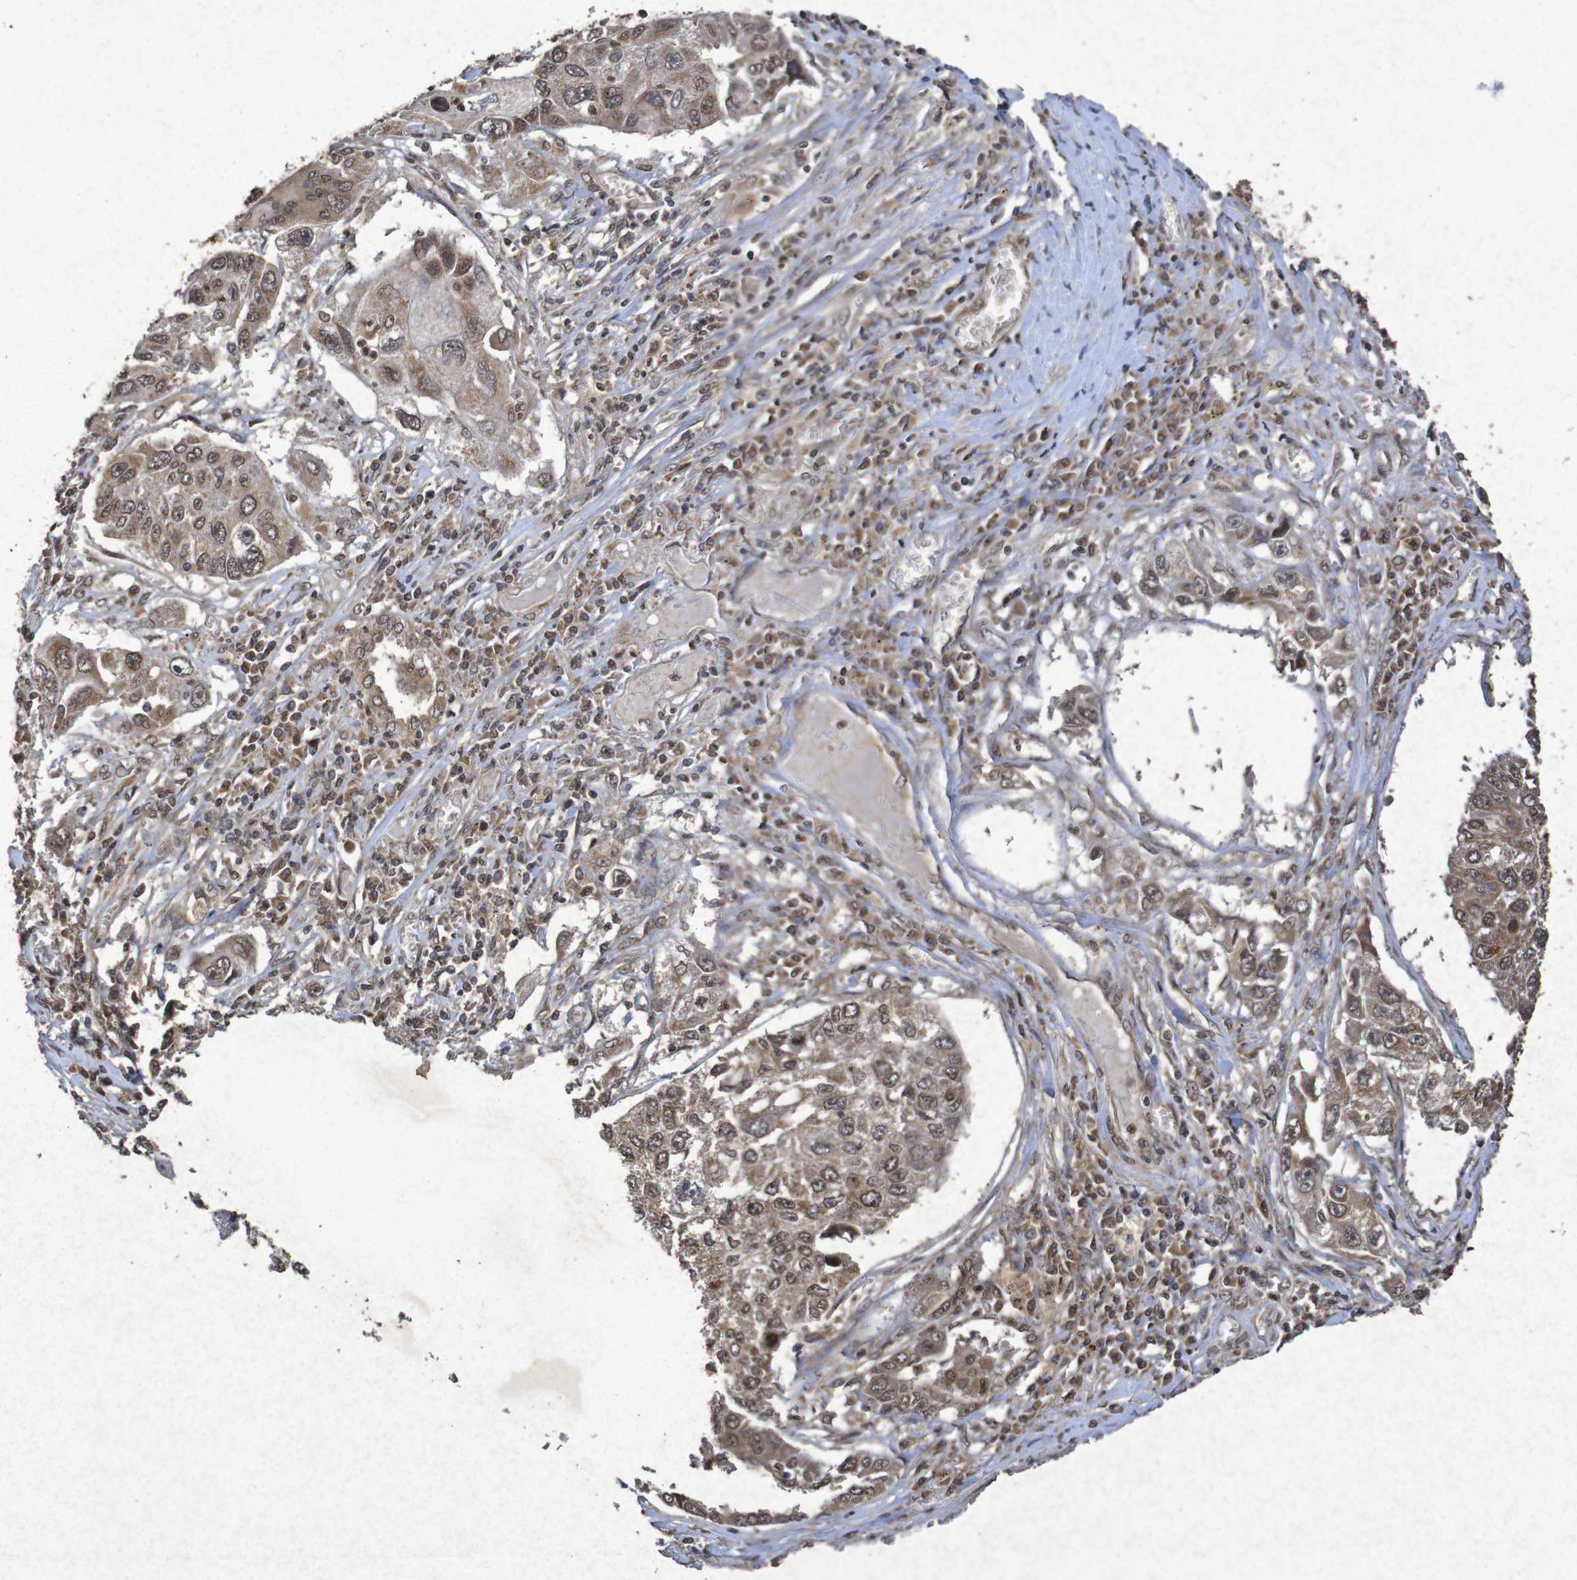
{"staining": {"intensity": "moderate", "quantity": ">75%", "location": "cytoplasmic/membranous,nuclear"}, "tissue": "lung cancer", "cell_type": "Tumor cells", "image_type": "cancer", "snomed": [{"axis": "morphology", "description": "Squamous cell carcinoma, NOS"}, {"axis": "topography", "description": "Lung"}], "caption": "Immunohistochemical staining of lung cancer demonstrates medium levels of moderate cytoplasmic/membranous and nuclear protein positivity in about >75% of tumor cells.", "gene": "GUCY1A2", "patient": {"sex": "male", "age": 71}}